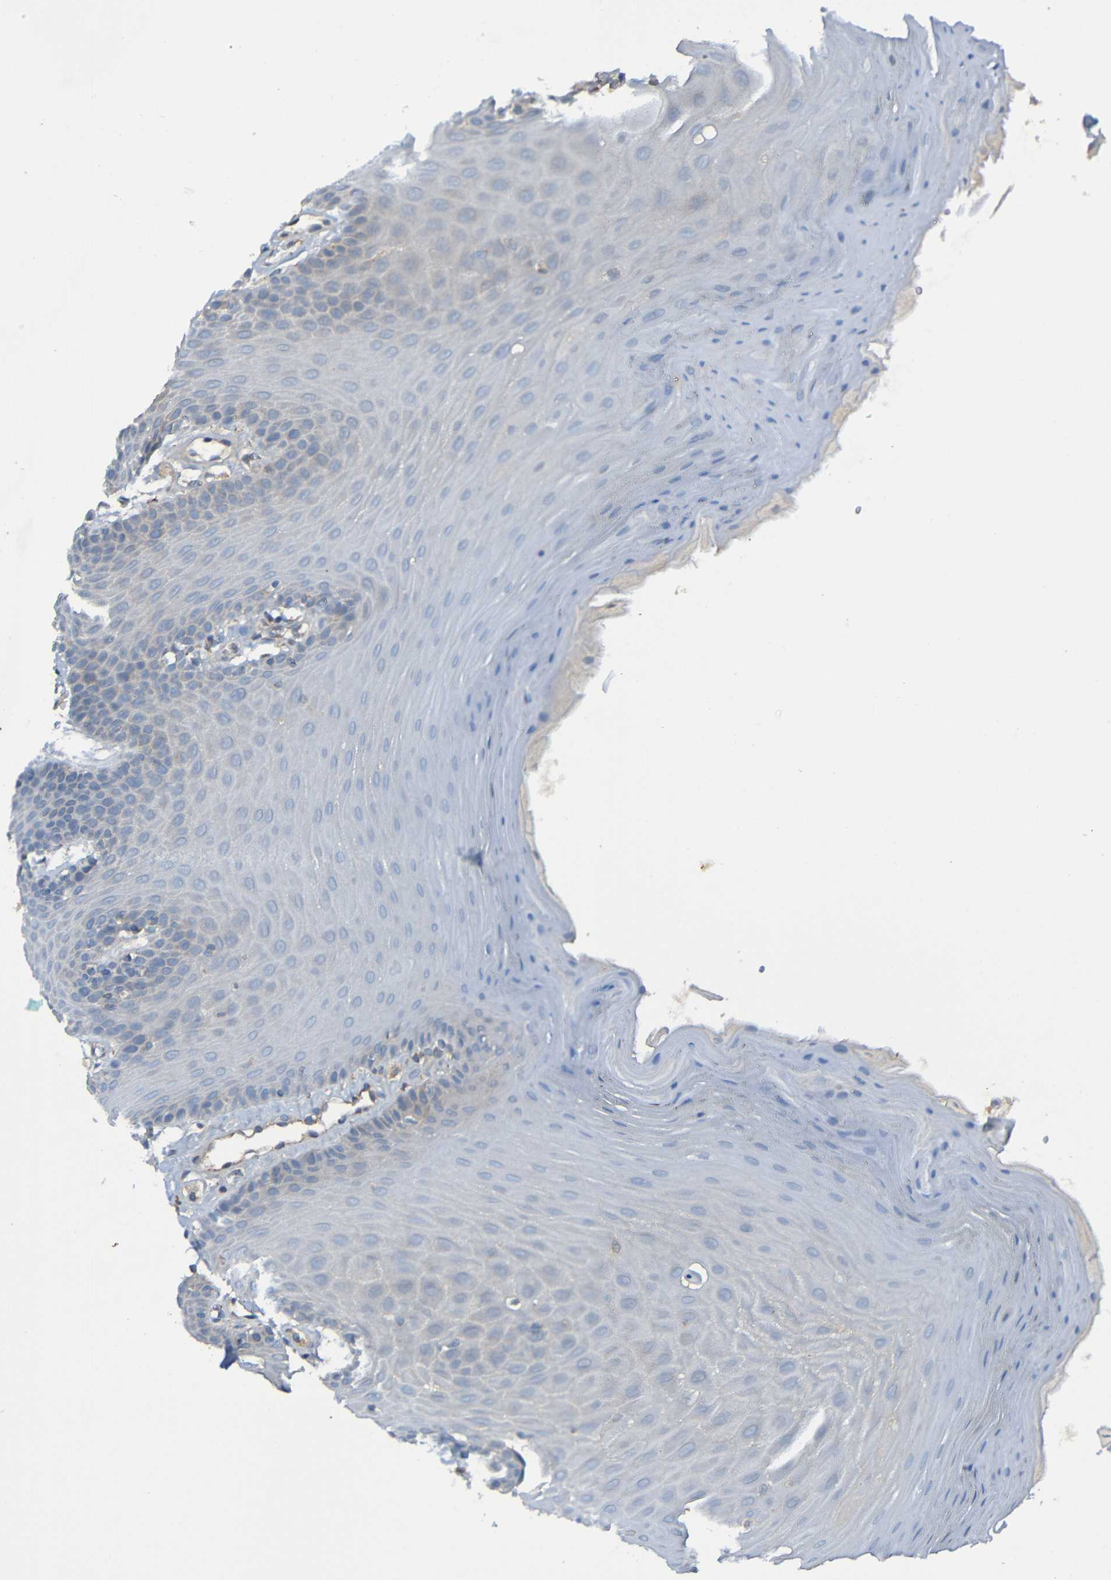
{"staining": {"intensity": "weak", "quantity": "<25%", "location": "cytoplasmic/membranous"}, "tissue": "oral mucosa", "cell_type": "Squamous epithelial cells", "image_type": "normal", "snomed": [{"axis": "morphology", "description": "Normal tissue, NOS"}, {"axis": "morphology", "description": "Squamous cell carcinoma, NOS"}, {"axis": "topography", "description": "Skeletal muscle"}, {"axis": "topography", "description": "Adipose tissue"}, {"axis": "topography", "description": "Vascular tissue"}, {"axis": "topography", "description": "Oral tissue"}, {"axis": "topography", "description": "Peripheral nerve tissue"}, {"axis": "topography", "description": "Head-Neck"}], "caption": "Immunohistochemistry of benign oral mucosa exhibits no expression in squamous epithelial cells.", "gene": "ADAM15", "patient": {"sex": "male", "age": 71}}